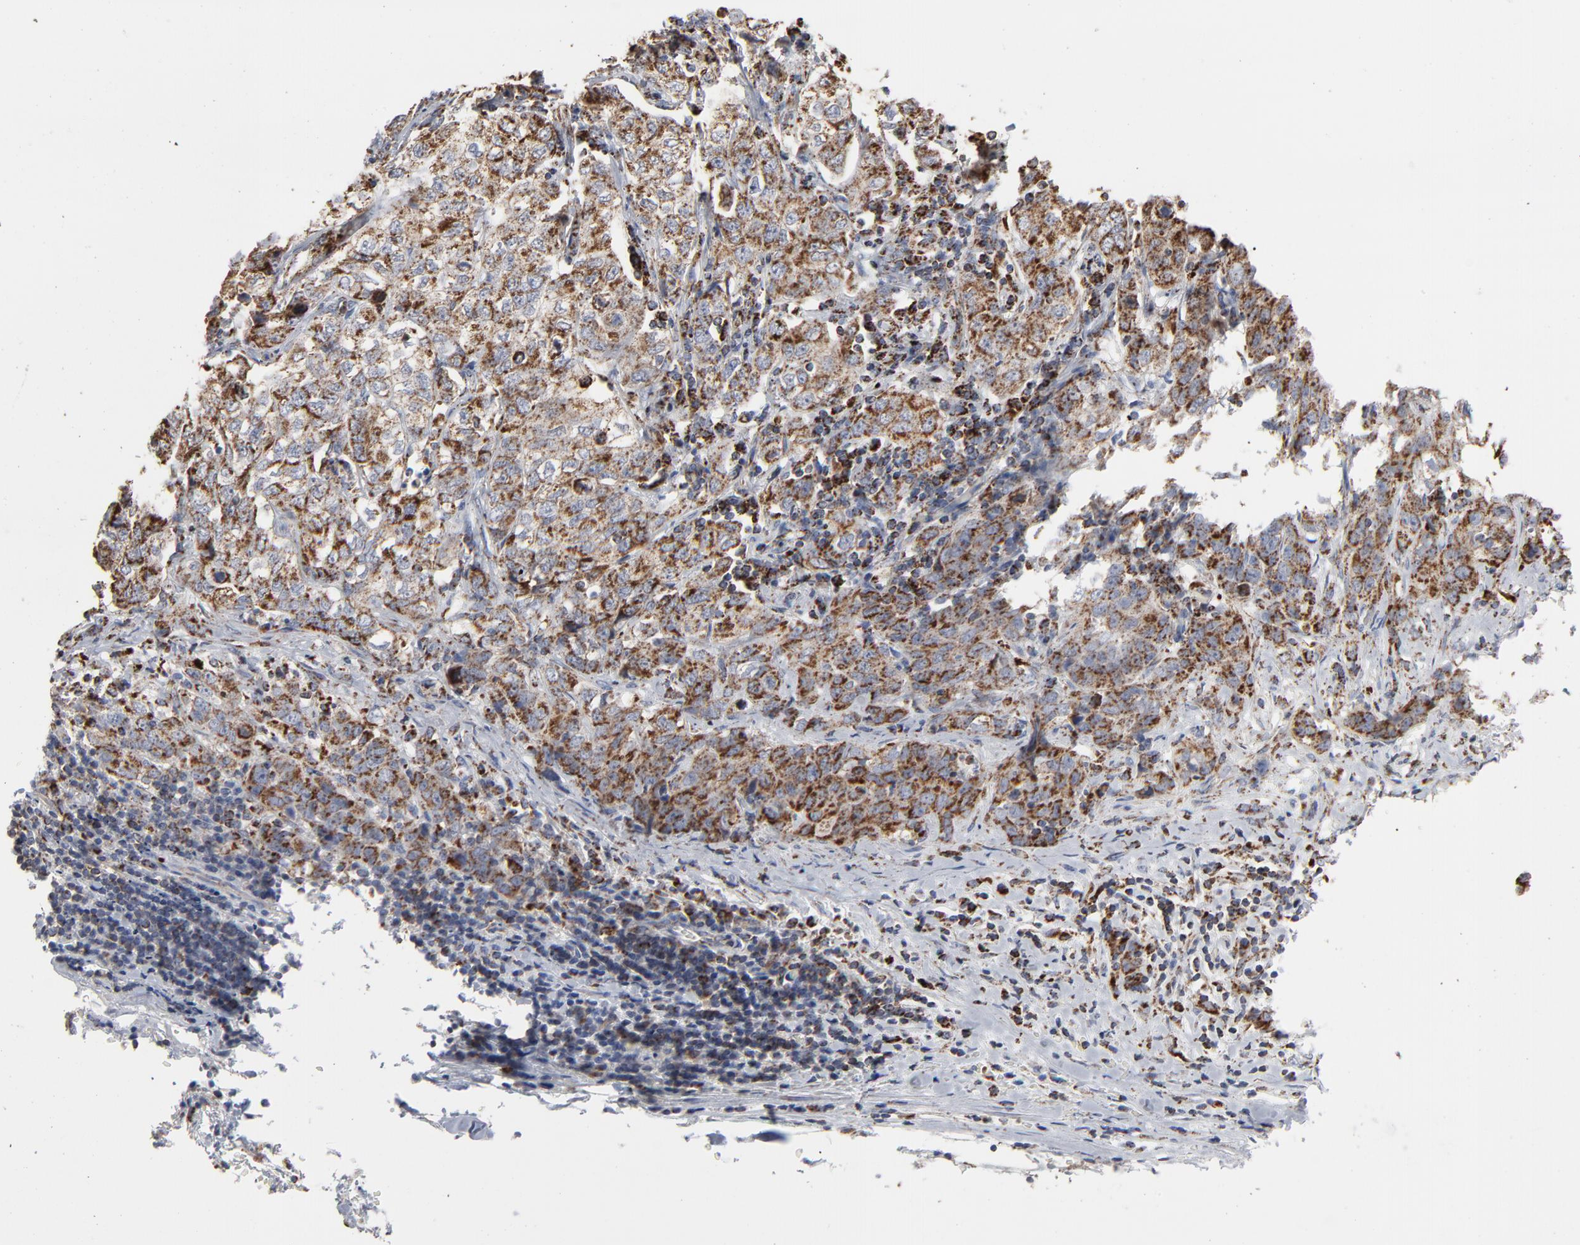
{"staining": {"intensity": "strong", "quantity": ">75%", "location": "cytoplasmic/membranous"}, "tissue": "stomach cancer", "cell_type": "Tumor cells", "image_type": "cancer", "snomed": [{"axis": "morphology", "description": "Adenocarcinoma, NOS"}, {"axis": "topography", "description": "Stomach"}], "caption": "Immunohistochemical staining of human stomach adenocarcinoma shows high levels of strong cytoplasmic/membranous protein staining in about >75% of tumor cells.", "gene": "UQCRC1", "patient": {"sex": "male", "age": 48}}